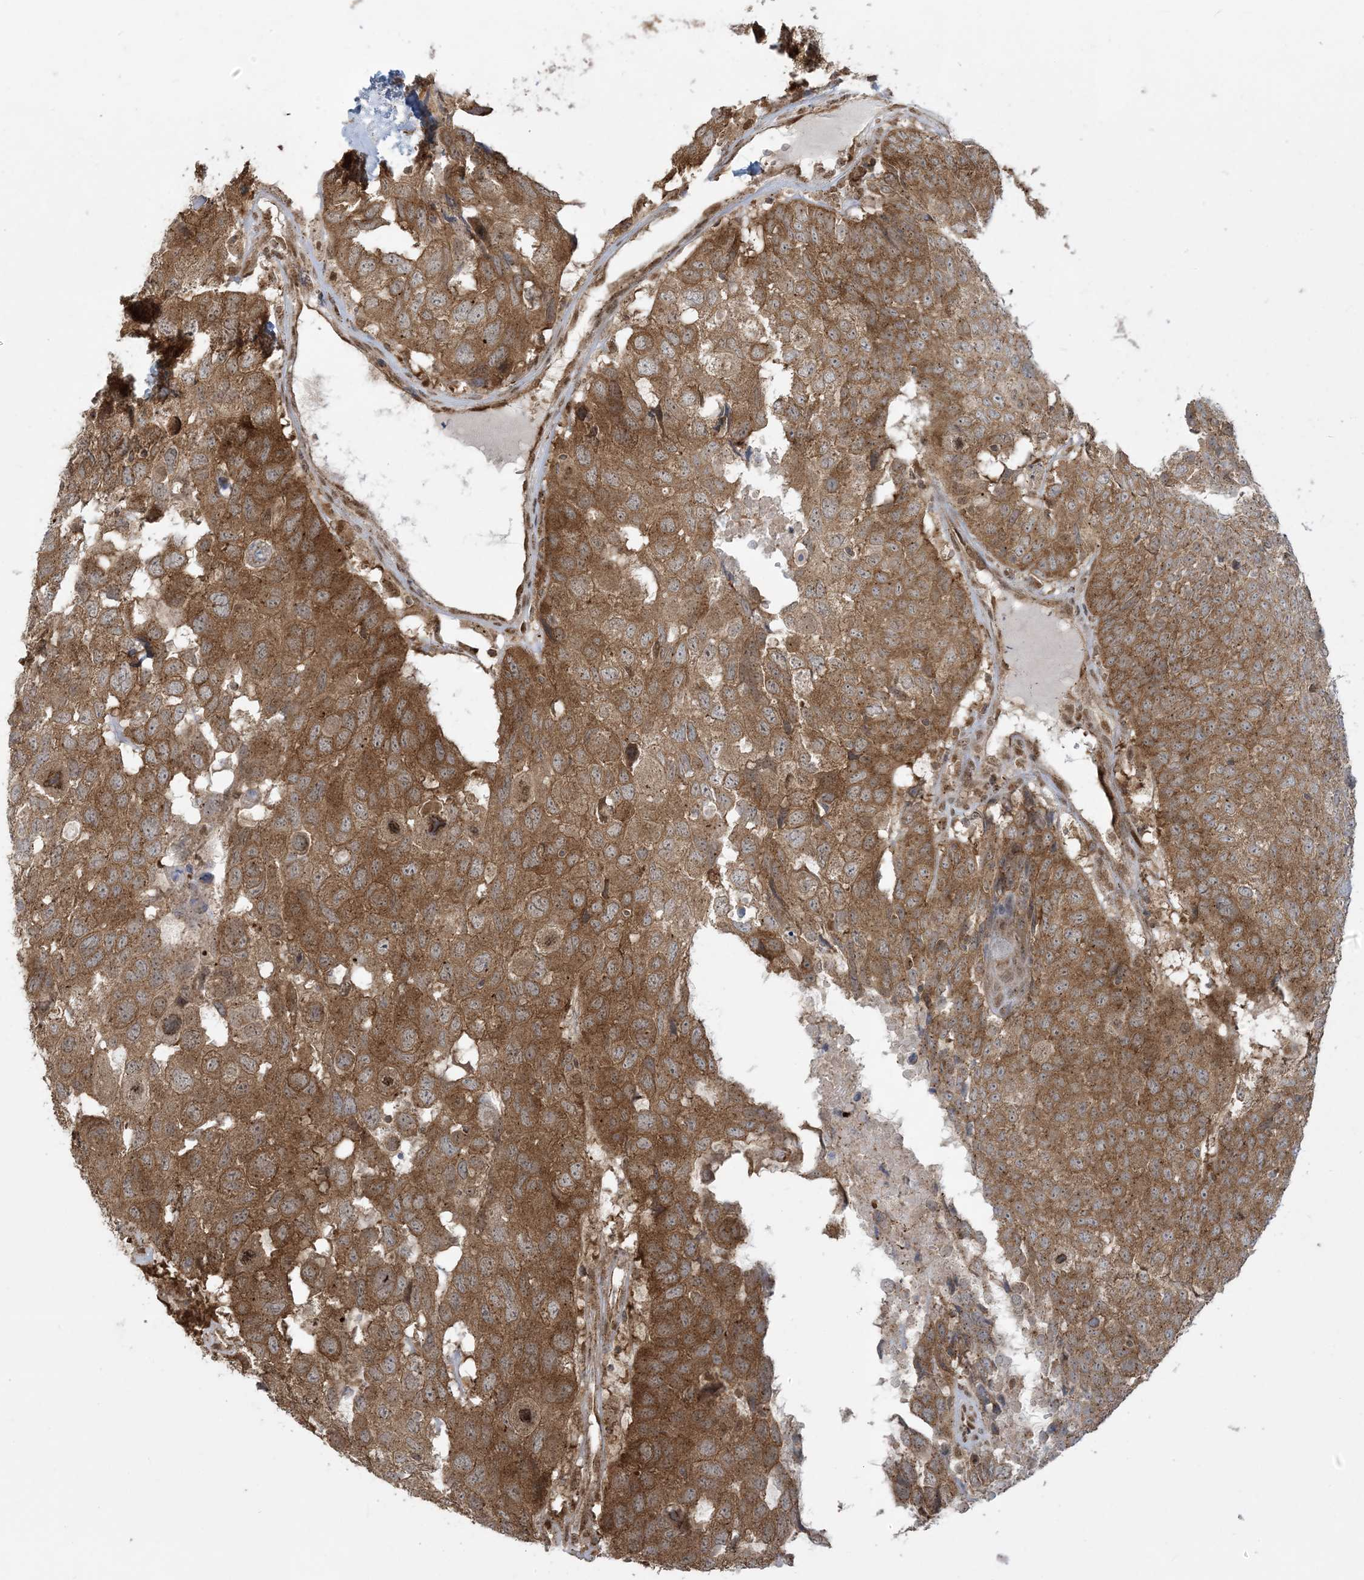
{"staining": {"intensity": "moderate", "quantity": ">75%", "location": "cytoplasmic/membranous"}, "tissue": "head and neck cancer", "cell_type": "Tumor cells", "image_type": "cancer", "snomed": [{"axis": "morphology", "description": "Squamous cell carcinoma, NOS"}, {"axis": "topography", "description": "Head-Neck"}], "caption": "The histopathology image shows a brown stain indicating the presence of a protein in the cytoplasmic/membranous of tumor cells in head and neck cancer. Immunohistochemistry stains the protein of interest in brown and the nuclei are stained blue.", "gene": "ABCF3", "patient": {"sex": "male", "age": 66}}